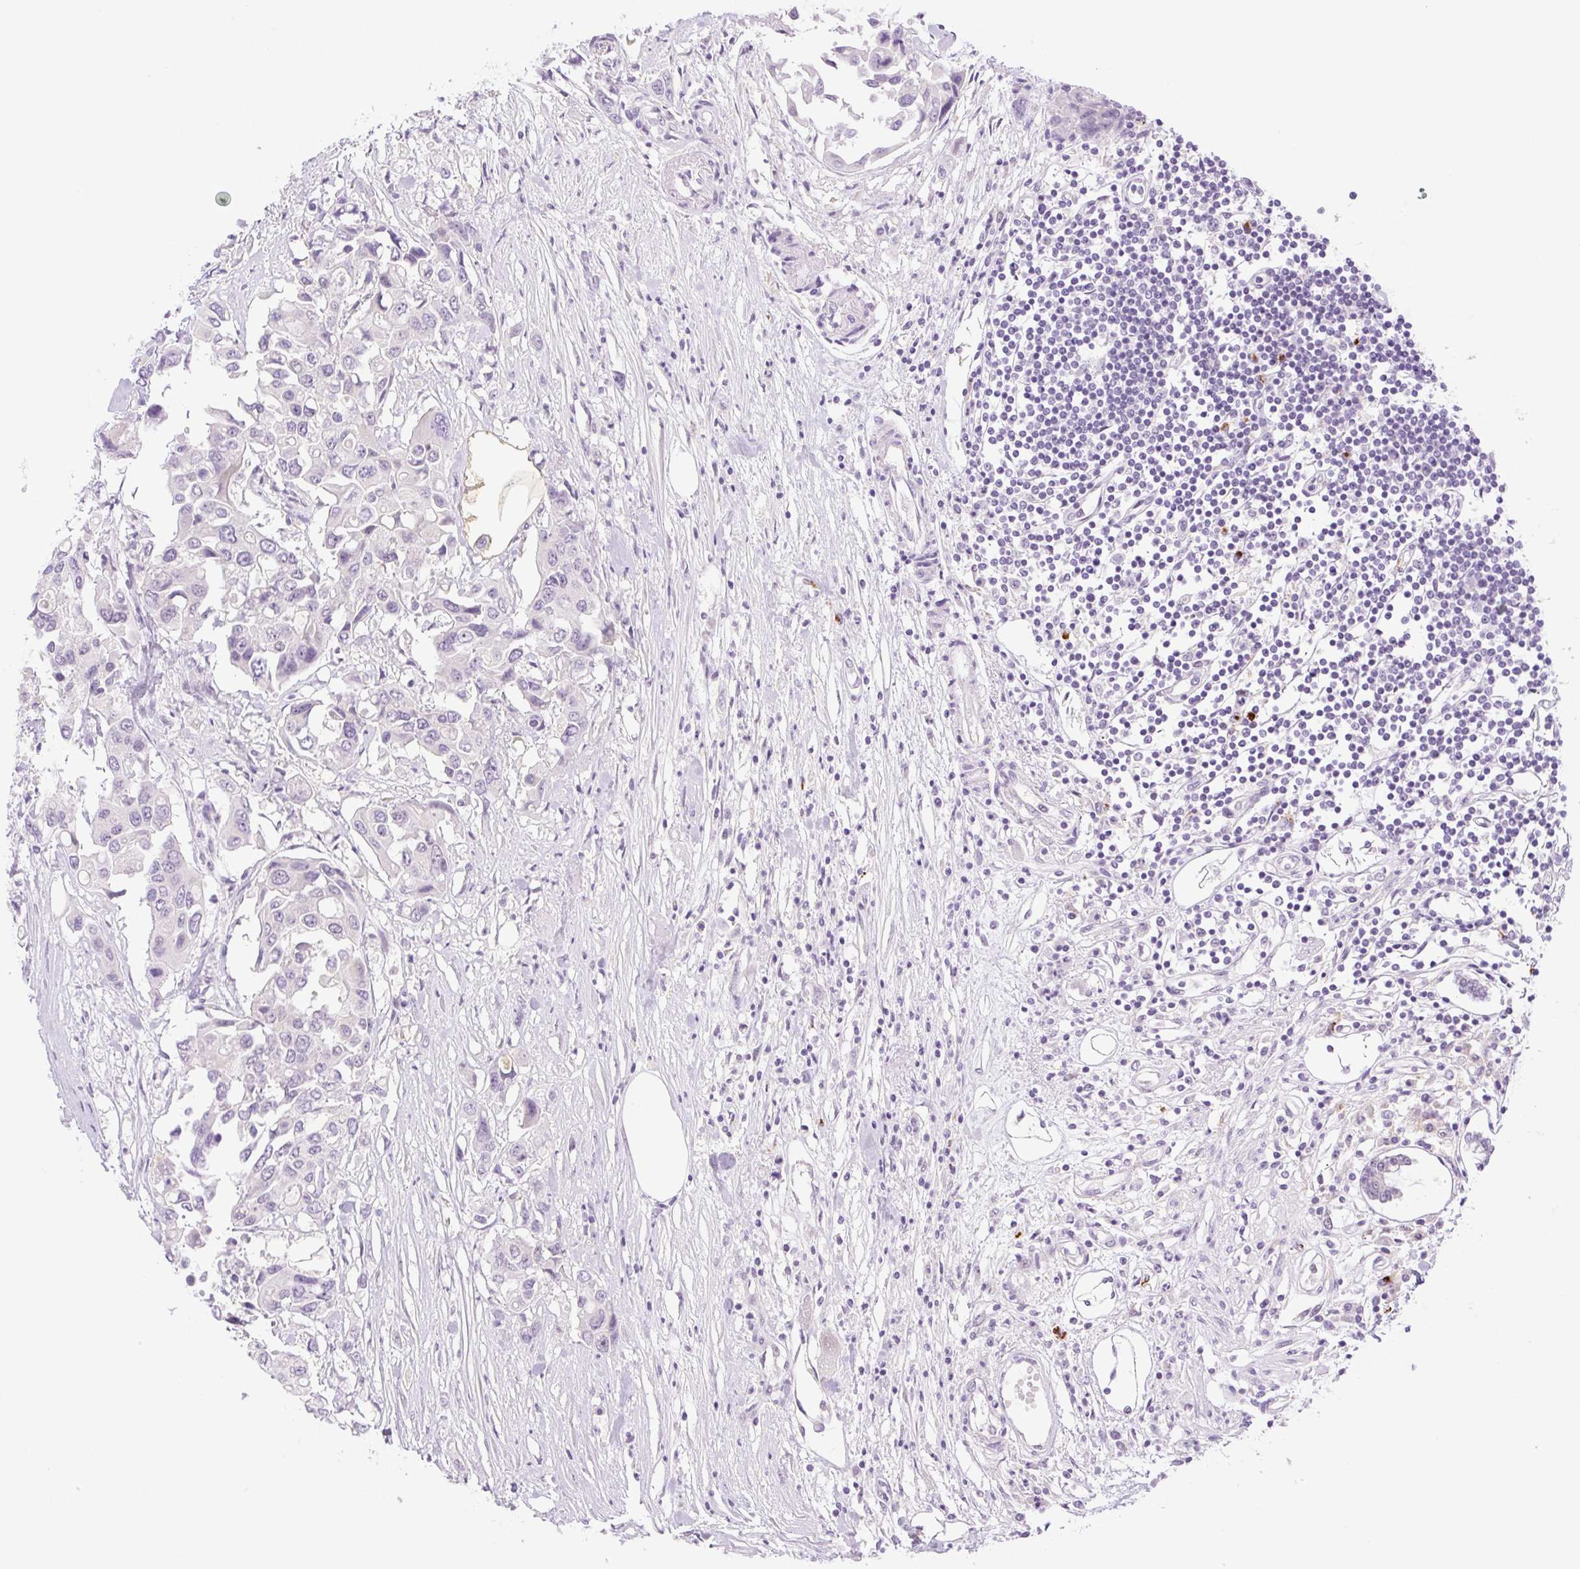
{"staining": {"intensity": "negative", "quantity": "none", "location": "none"}, "tissue": "colorectal cancer", "cell_type": "Tumor cells", "image_type": "cancer", "snomed": [{"axis": "morphology", "description": "Adenocarcinoma, NOS"}, {"axis": "topography", "description": "Colon"}], "caption": "A micrograph of human colorectal cancer (adenocarcinoma) is negative for staining in tumor cells.", "gene": "SPRYD4", "patient": {"sex": "male", "age": 77}}